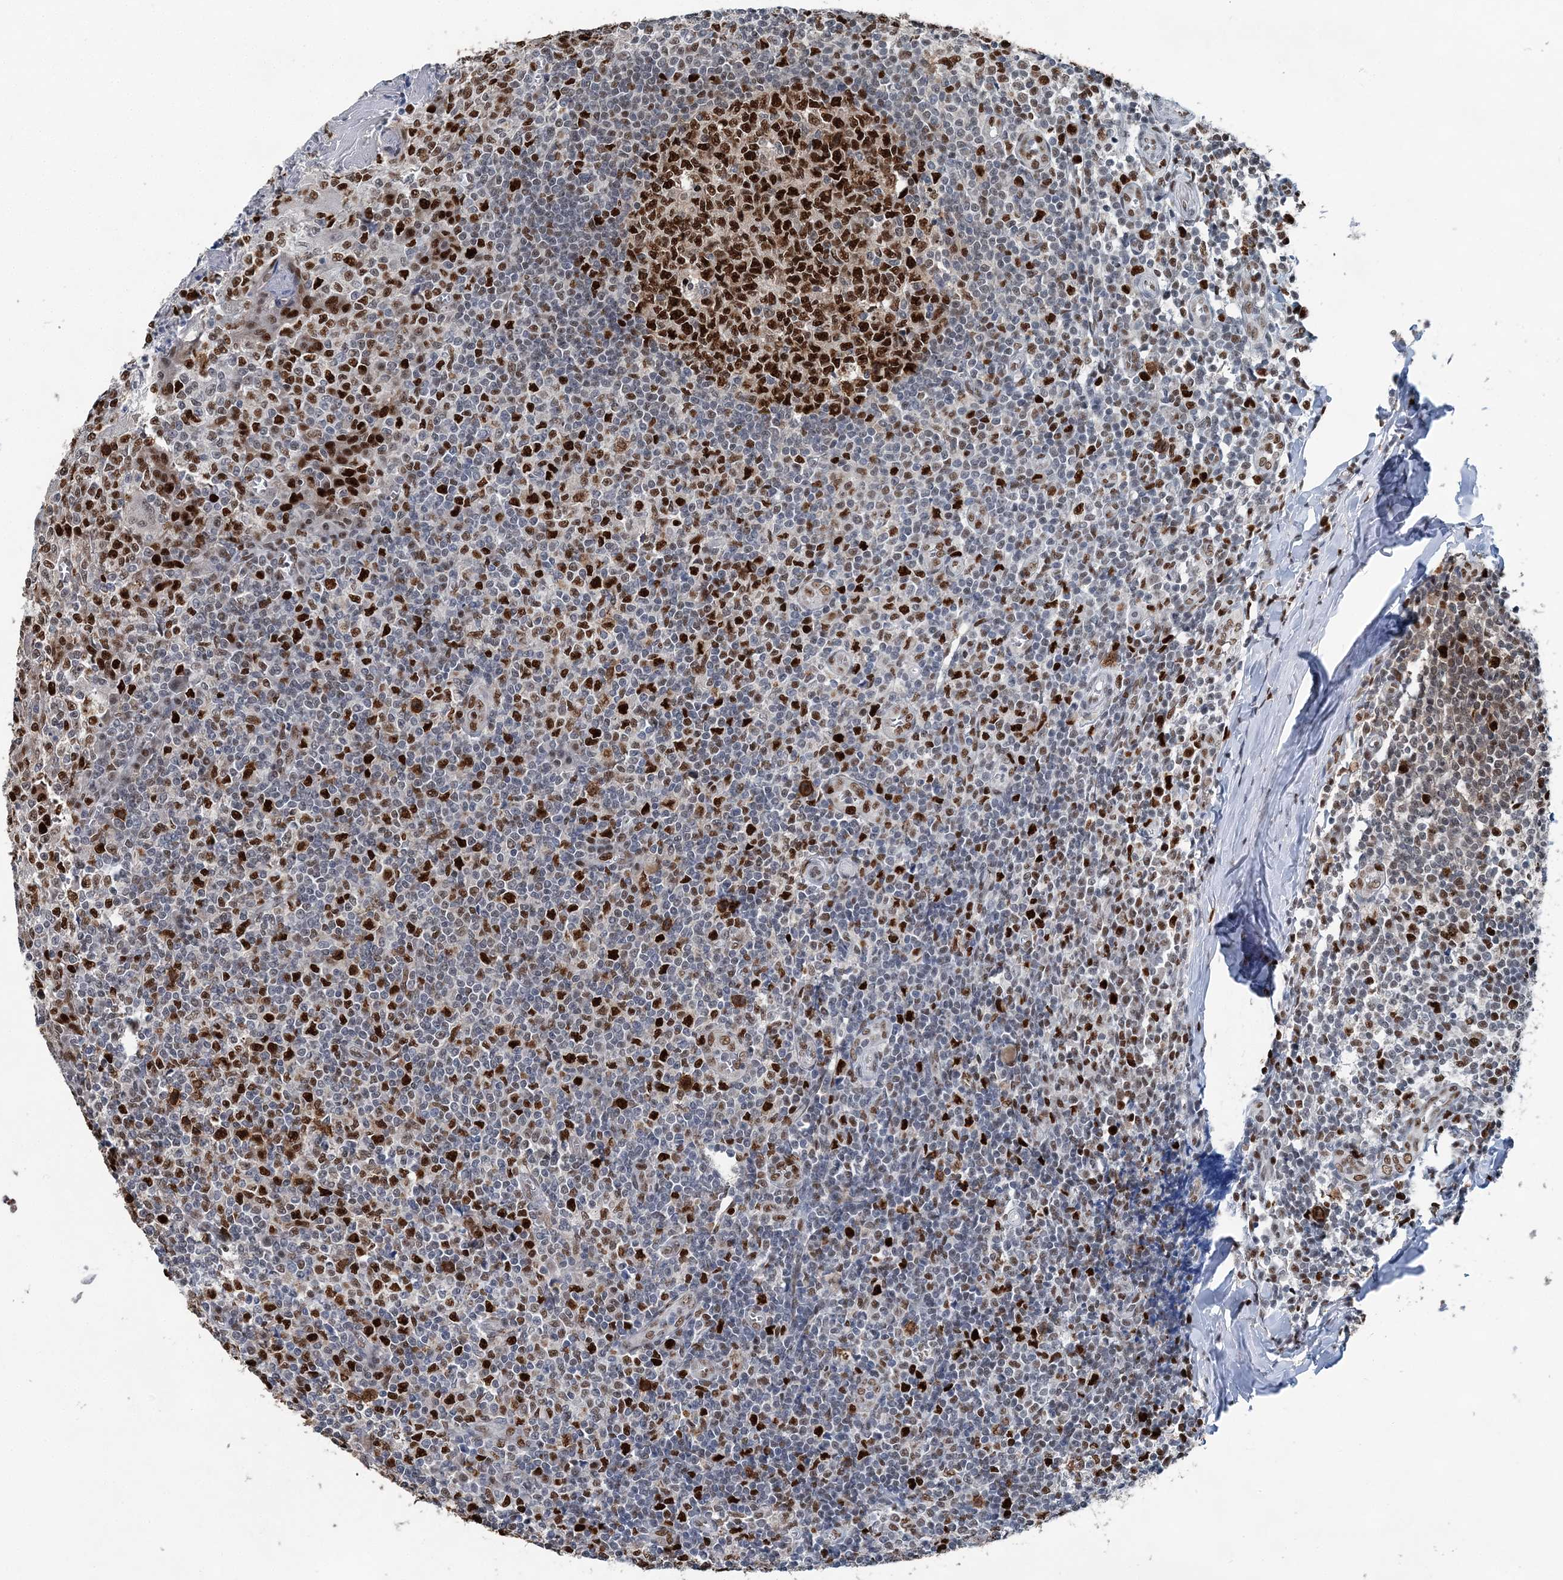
{"staining": {"intensity": "strong", "quantity": ">75%", "location": "nuclear"}, "tissue": "tonsil", "cell_type": "Germinal center cells", "image_type": "normal", "snomed": [{"axis": "morphology", "description": "Normal tissue, NOS"}, {"axis": "topography", "description": "Tonsil"}], "caption": "Tonsil stained for a protein demonstrates strong nuclear positivity in germinal center cells.", "gene": "HAT1", "patient": {"sex": "female", "age": 19}}